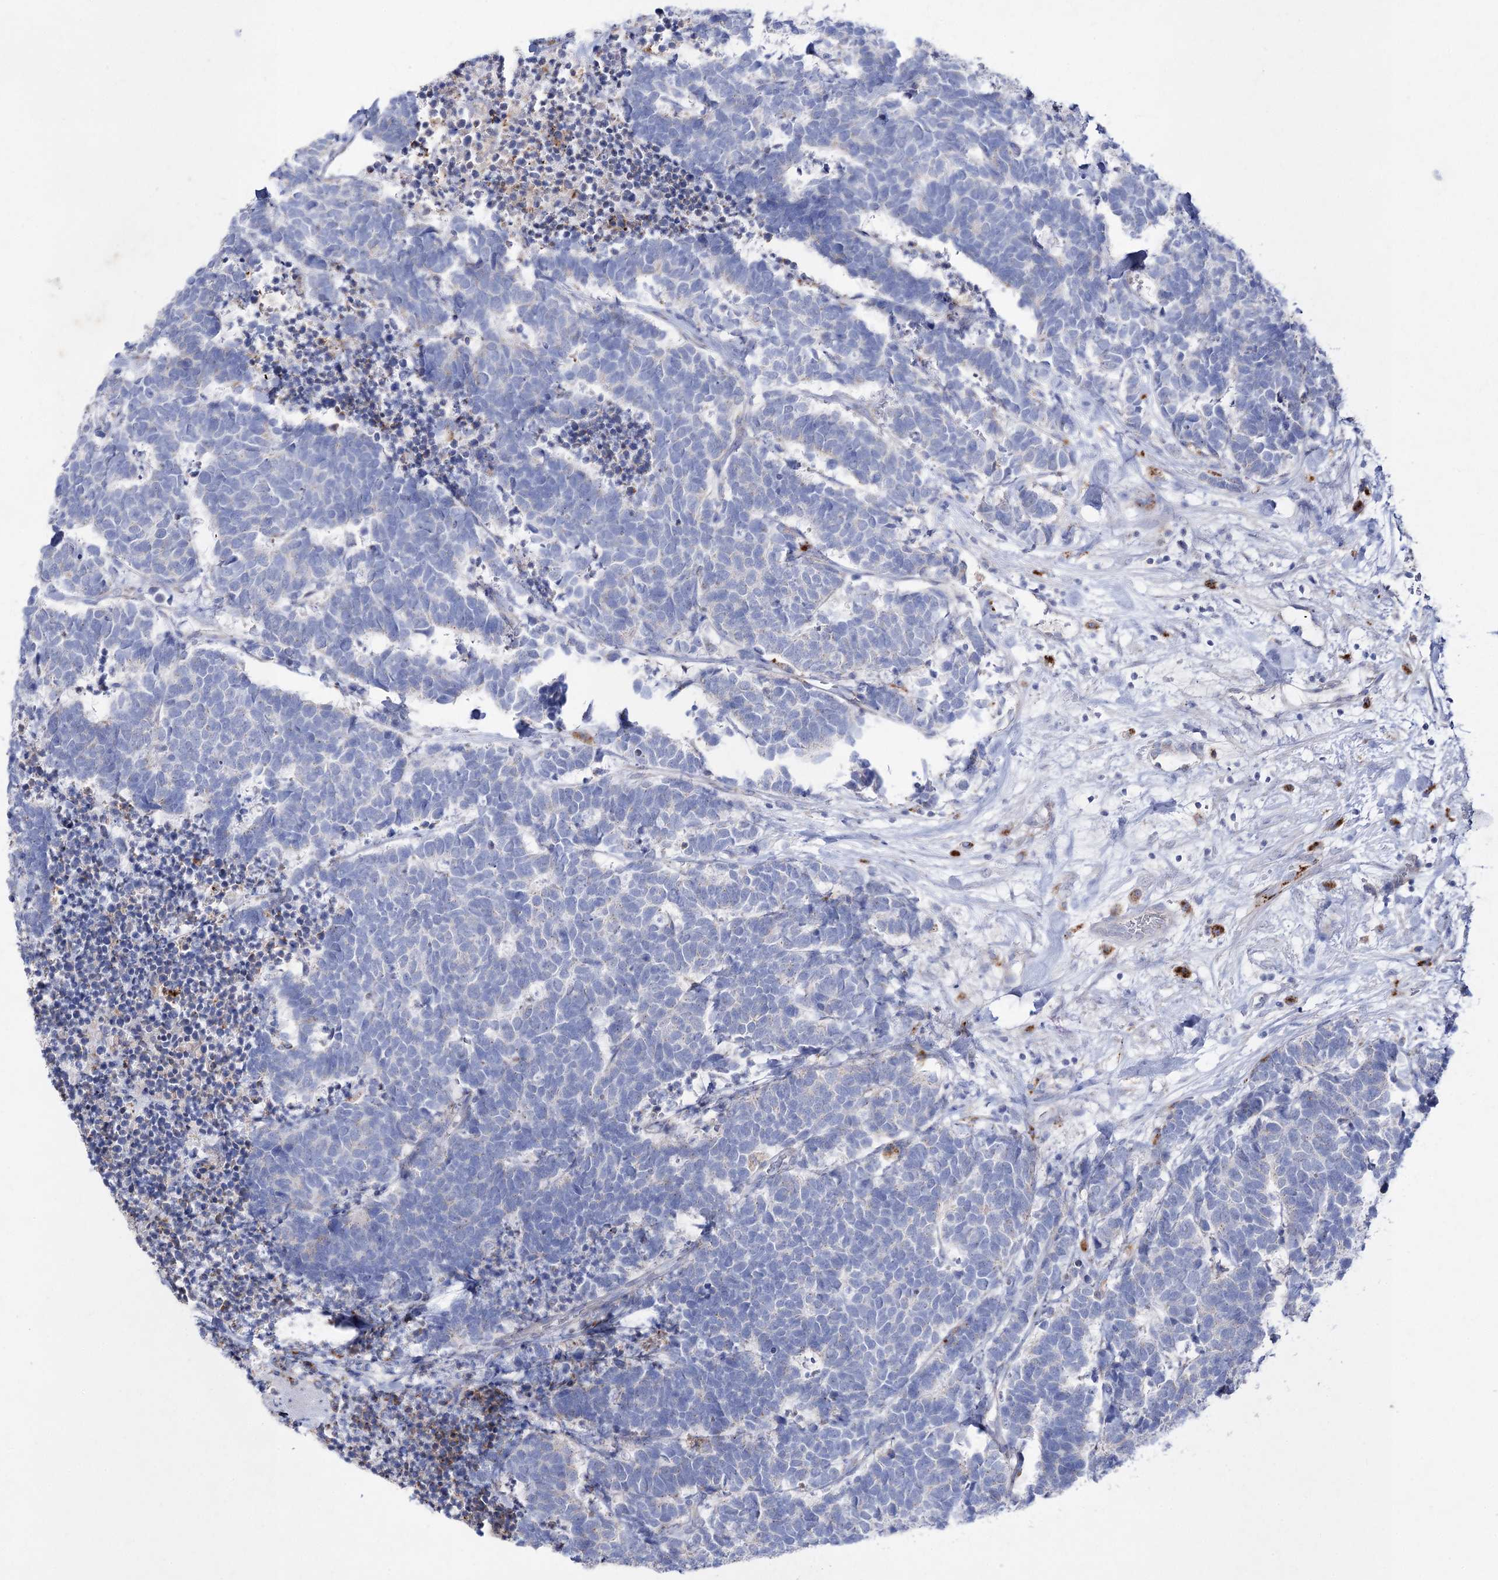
{"staining": {"intensity": "negative", "quantity": "none", "location": "none"}, "tissue": "carcinoid", "cell_type": "Tumor cells", "image_type": "cancer", "snomed": [{"axis": "morphology", "description": "Carcinoma, NOS"}, {"axis": "morphology", "description": "Carcinoid, malignant, NOS"}, {"axis": "topography", "description": "Urinary bladder"}], "caption": "The photomicrograph displays no staining of tumor cells in malignant carcinoid.", "gene": "NAGLU", "patient": {"sex": "male", "age": 57}}